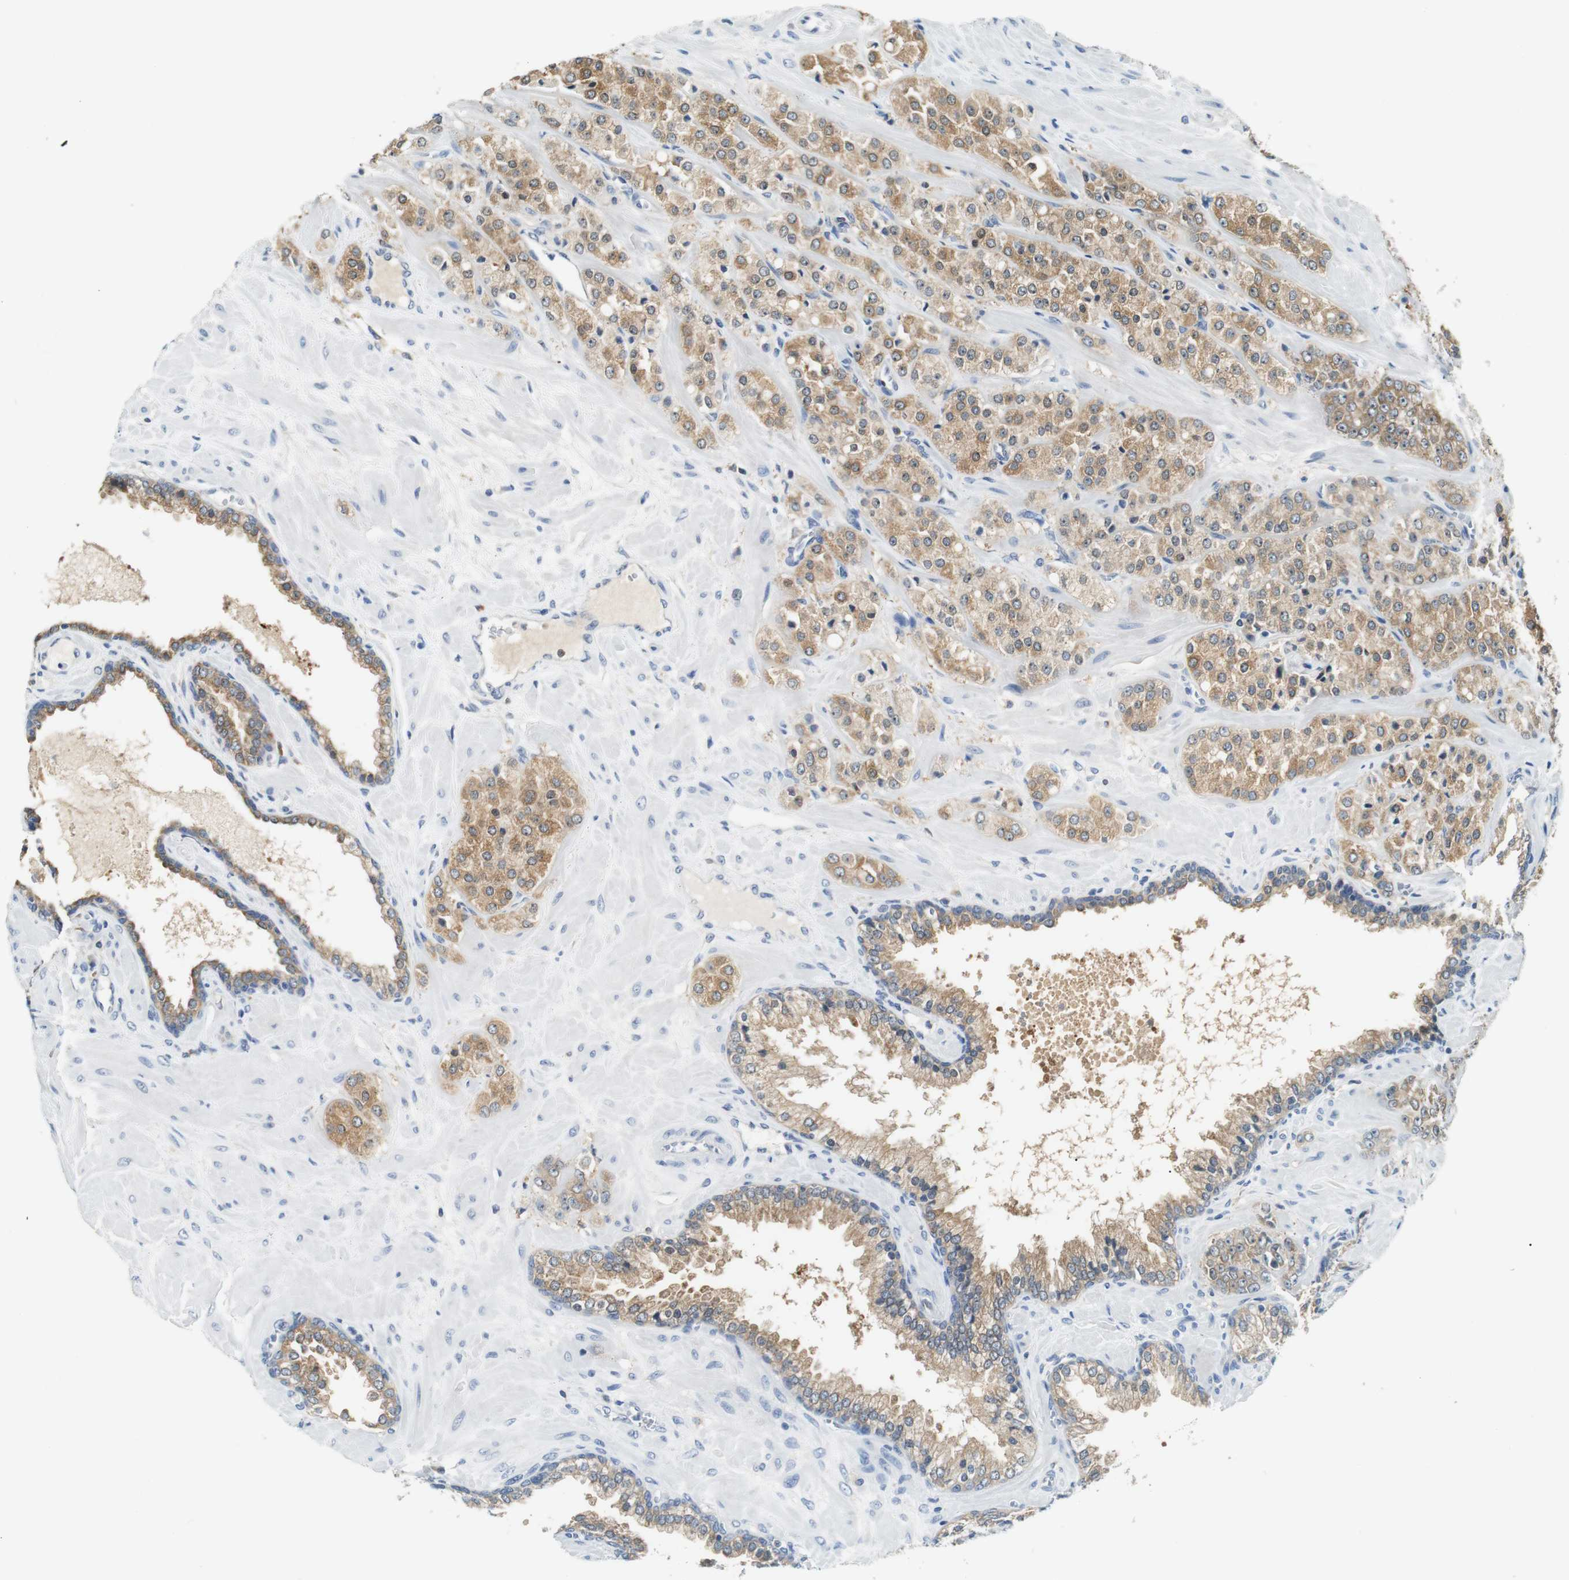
{"staining": {"intensity": "moderate", "quantity": ">75%", "location": "cytoplasmic/membranous"}, "tissue": "prostate cancer", "cell_type": "Tumor cells", "image_type": "cancer", "snomed": [{"axis": "morphology", "description": "Adenocarcinoma, High grade"}, {"axis": "topography", "description": "Prostate"}], "caption": "Tumor cells show moderate cytoplasmic/membranous staining in approximately >75% of cells in prostate cancer.", "gene": "NEBL", "patient": {"sex": "male", "age": 64}}